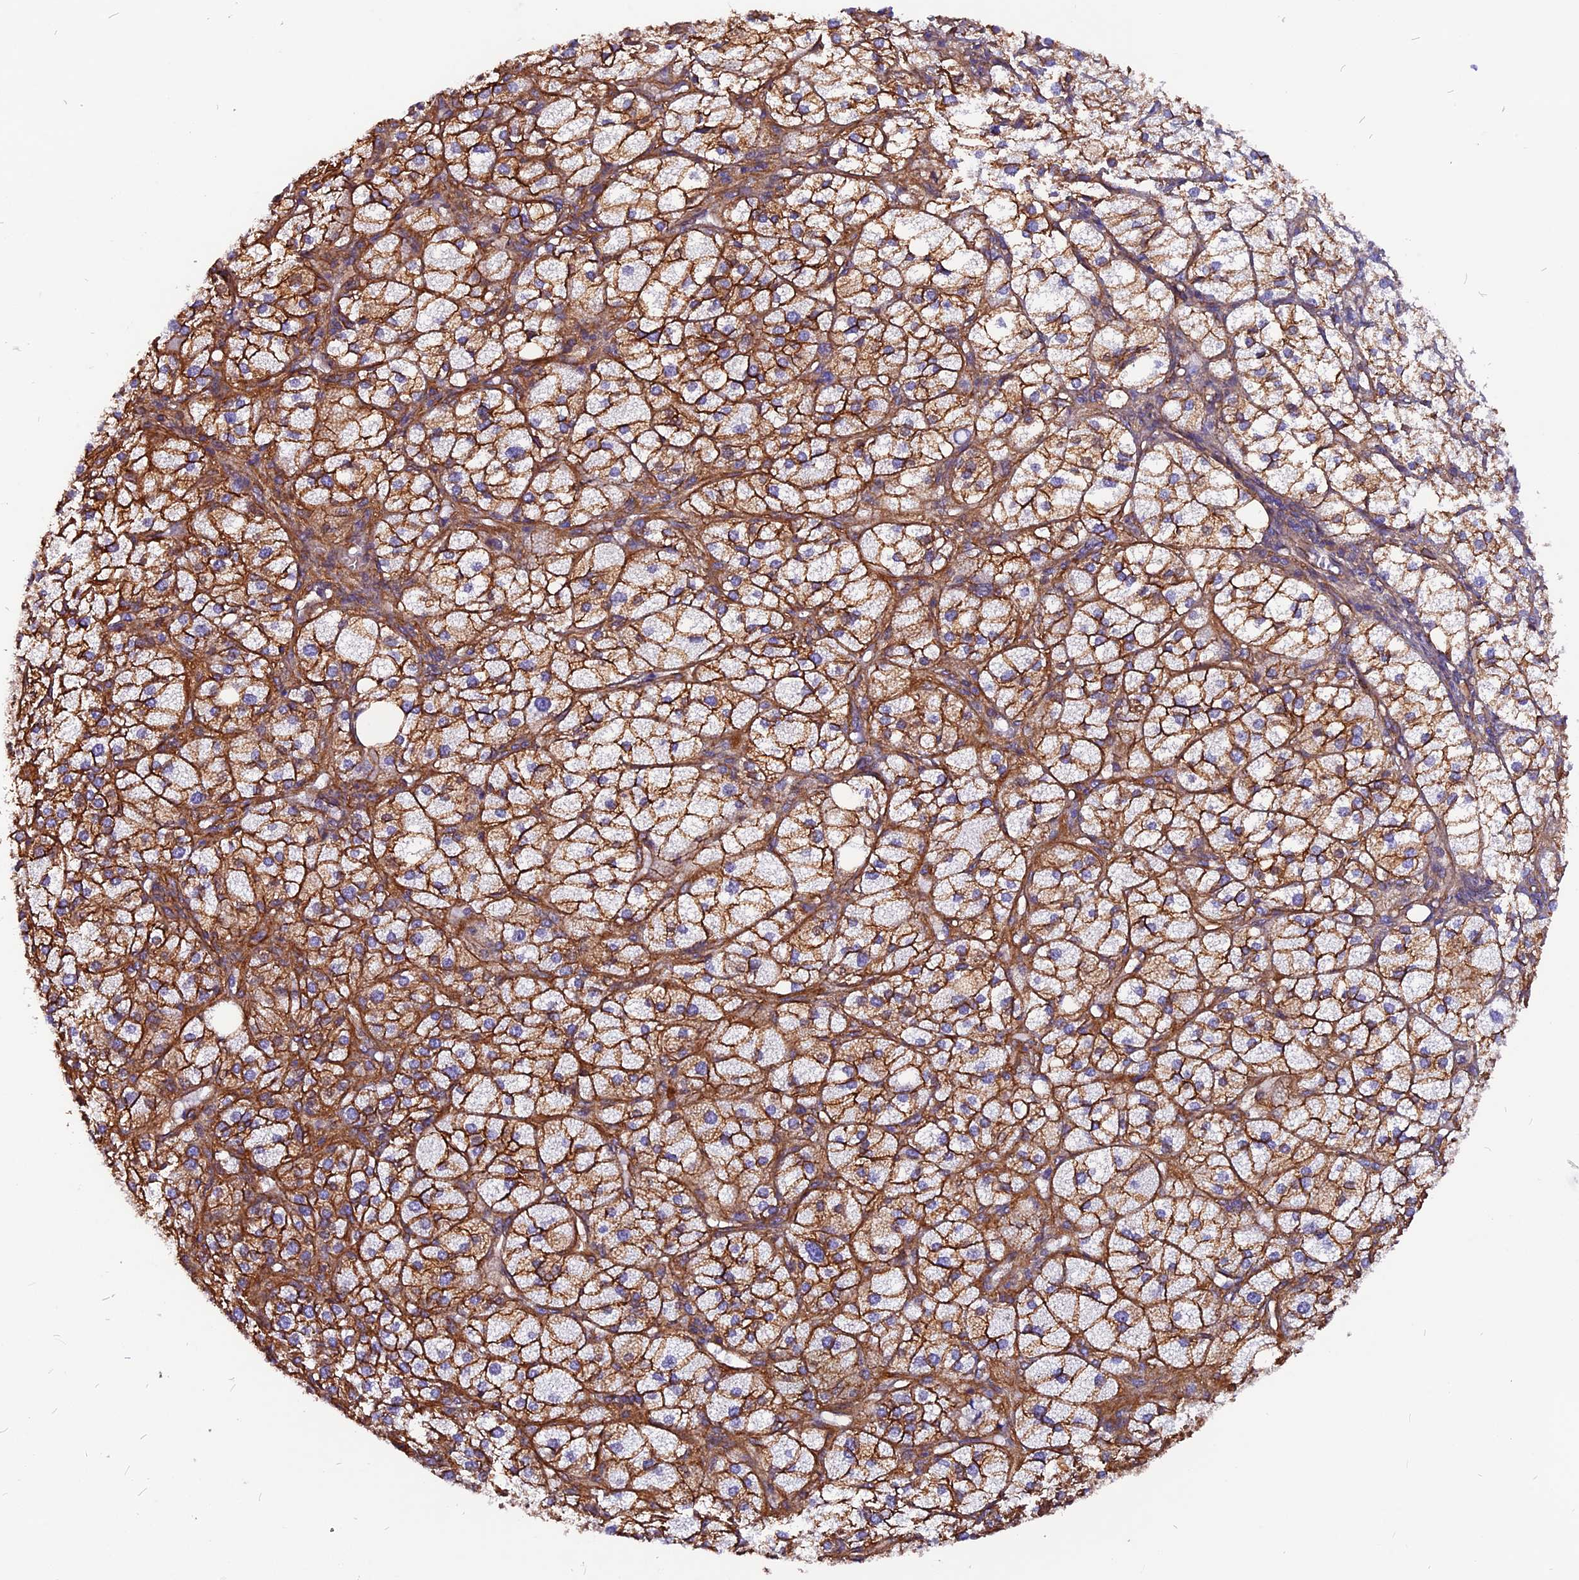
{"staining": {"intensity": "strong", "quantity": ">75%", "location": "cytoplasmic/membranous"}, "tissue": "adrenal gland", "cell_type": "Glandular cells", "image_type": "normal", "snomed": [{"axis": "morphology", "description": "Normal tissue, NOS"}, {"axis": "topography", "description": "Adrenal gland"}], "caption": "Human adrenal gland stained with a brown dye reveals strong cytoplasmic/membranous positive expression in about >75% of glandular cells.", "gene": "ZNF749", "patient": {"sex": "female", "age": 61}}